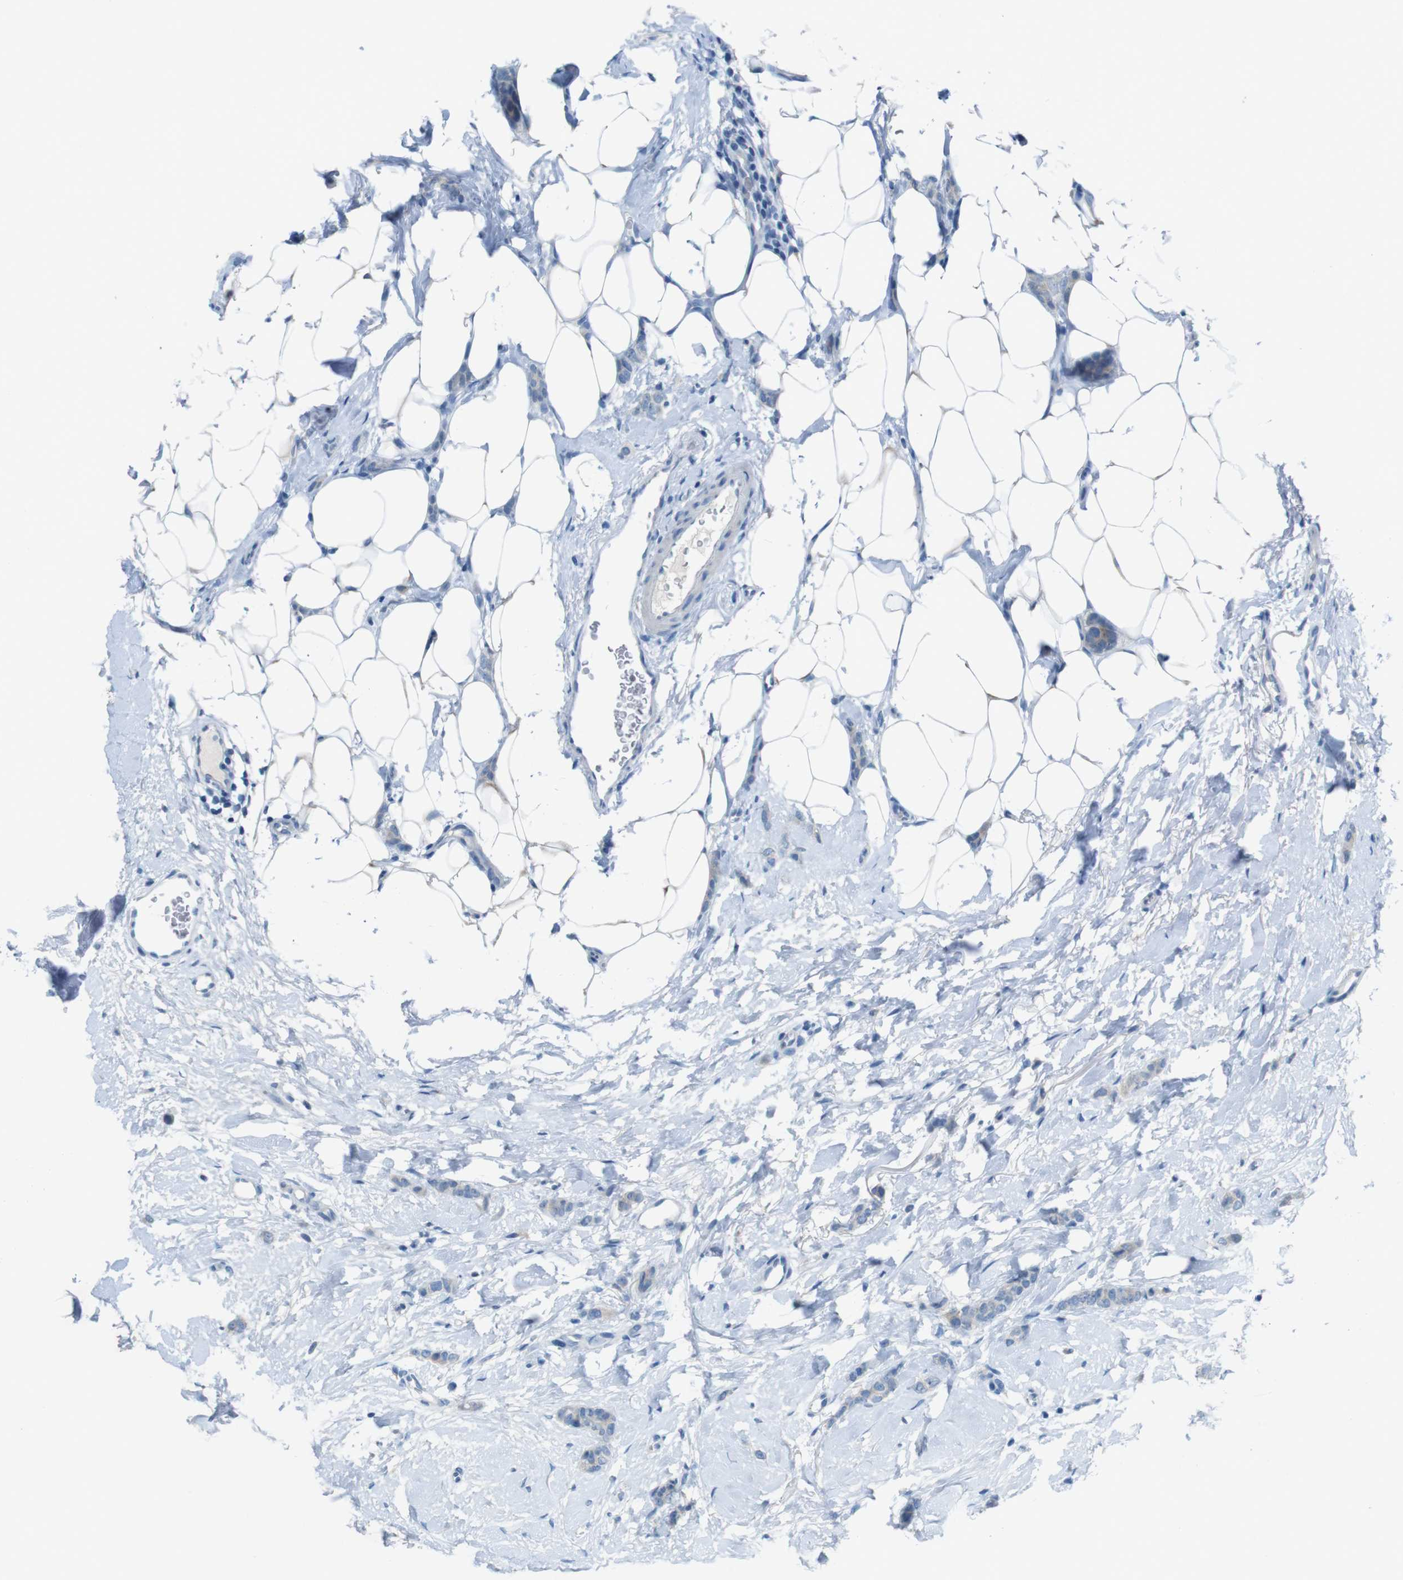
{"staining": {"intensity": "negative", "quantity": "none", "location": "none"}, "tissue": "breast cancer", "cell_type": "Tumor cells", "image_type": "cancer", "snomed": [{"axis": "morphology", "description": "Lobular carcinoma"}, {"axis": "topography", "description": "Skin"}, {"axis": "topography", "description": "Breast"}], "caption": "Tumor cells are negative for protein expression in human breast lobular carcinoma.", "gene": "MOGAT3", "patient": {"sex": "female", "age": 46}}